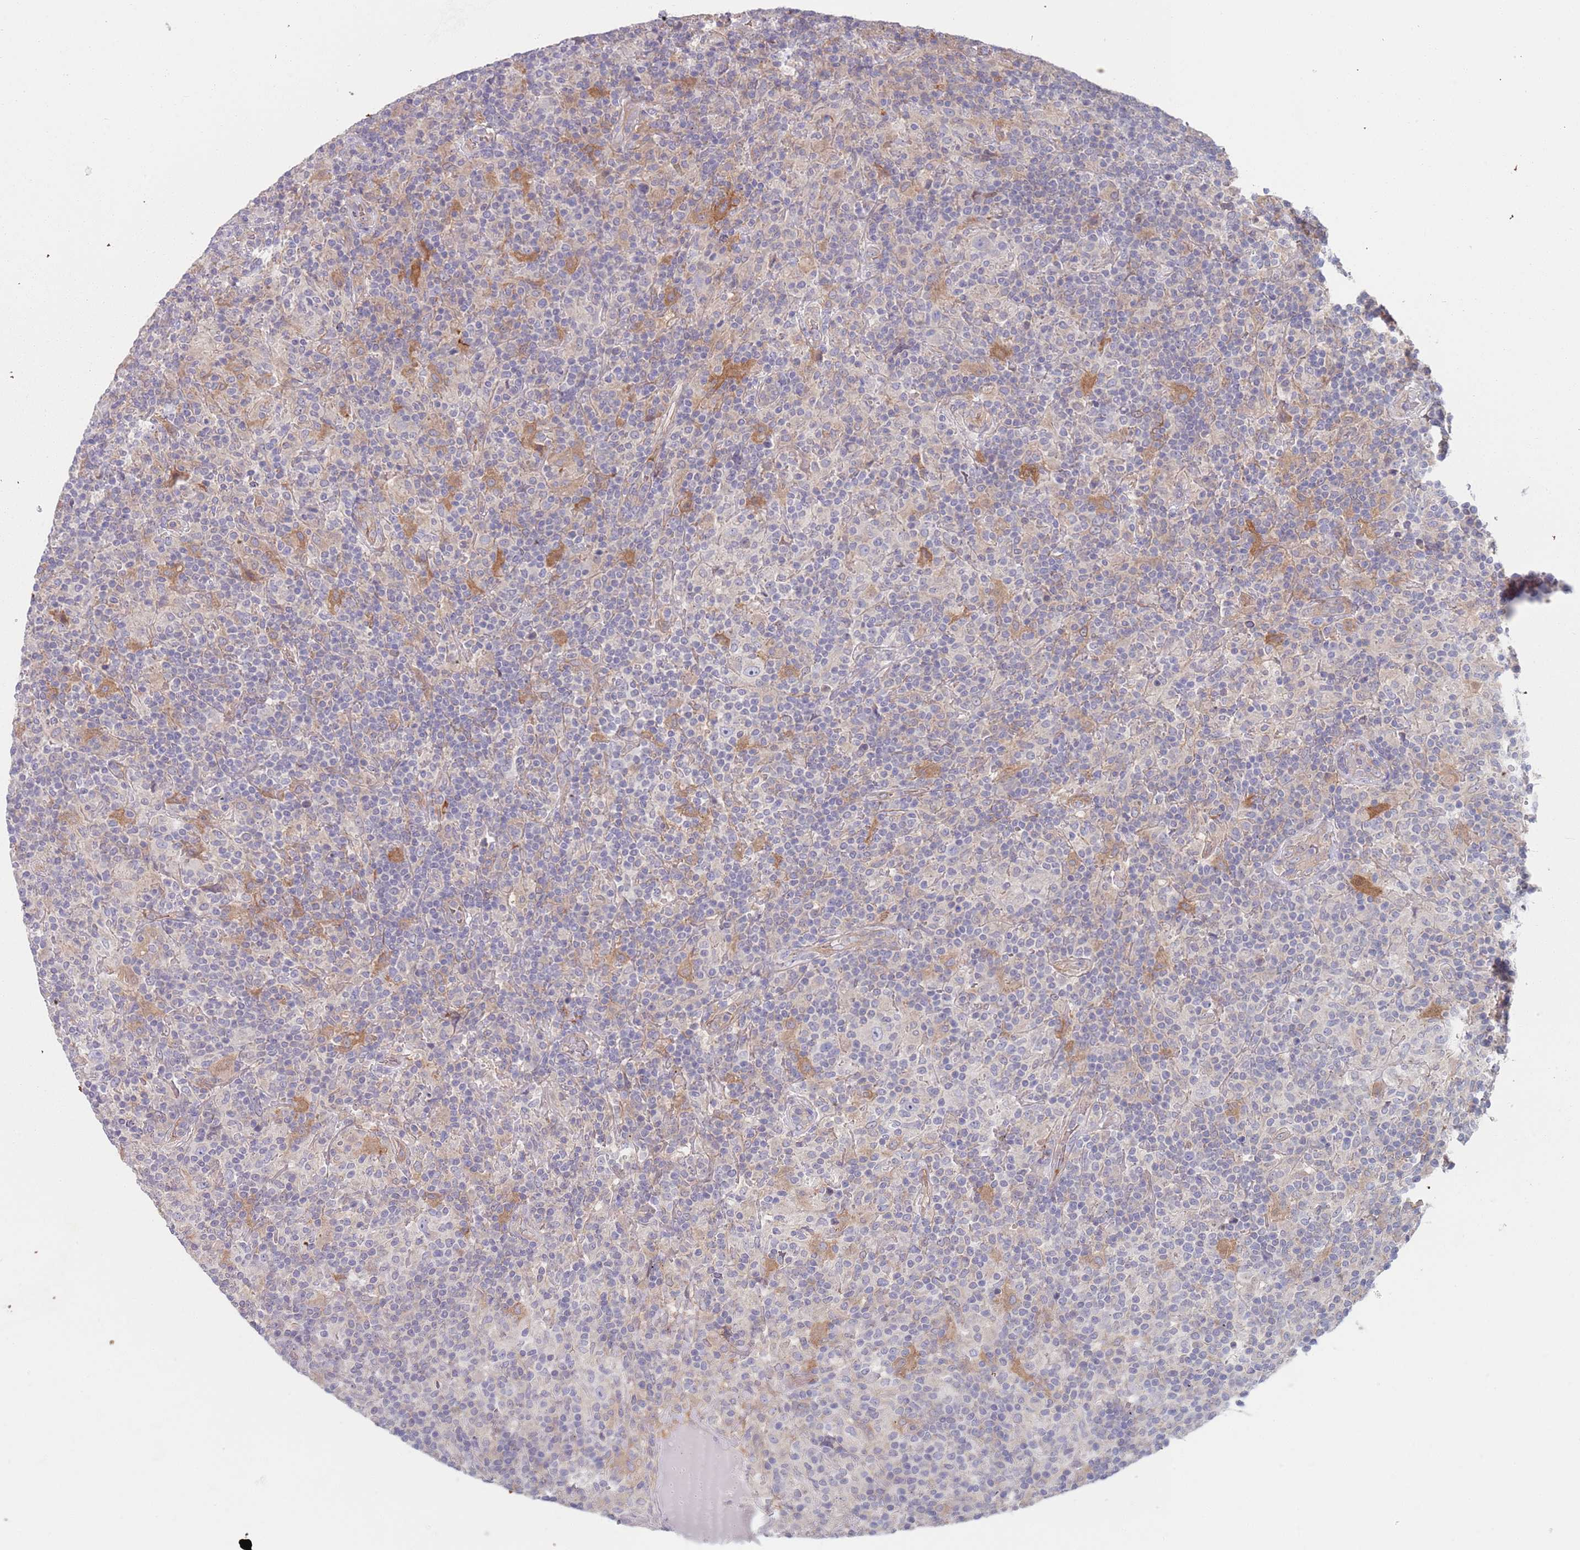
{"staining": {"intensity": "negative", "quantity": "none", "location": "none"}, "tissue": "lymphoma", "cell_type": "Tumor cells", "image_type": "cancer", "snomed": [{"axis": "morphology", "description": "Hodgkin's disease, NOS"}, {"axis": "topography", "description": "Lymph node"}], "caption": "Tumor cells show no significant protein staining in Hodgkin's disease. The staining is performed using DAB brown chromogen with nuclei counter-stained in using hematoxylin.", "gene": "APPL2", "patient": {"sex": "male", "age": 70}}